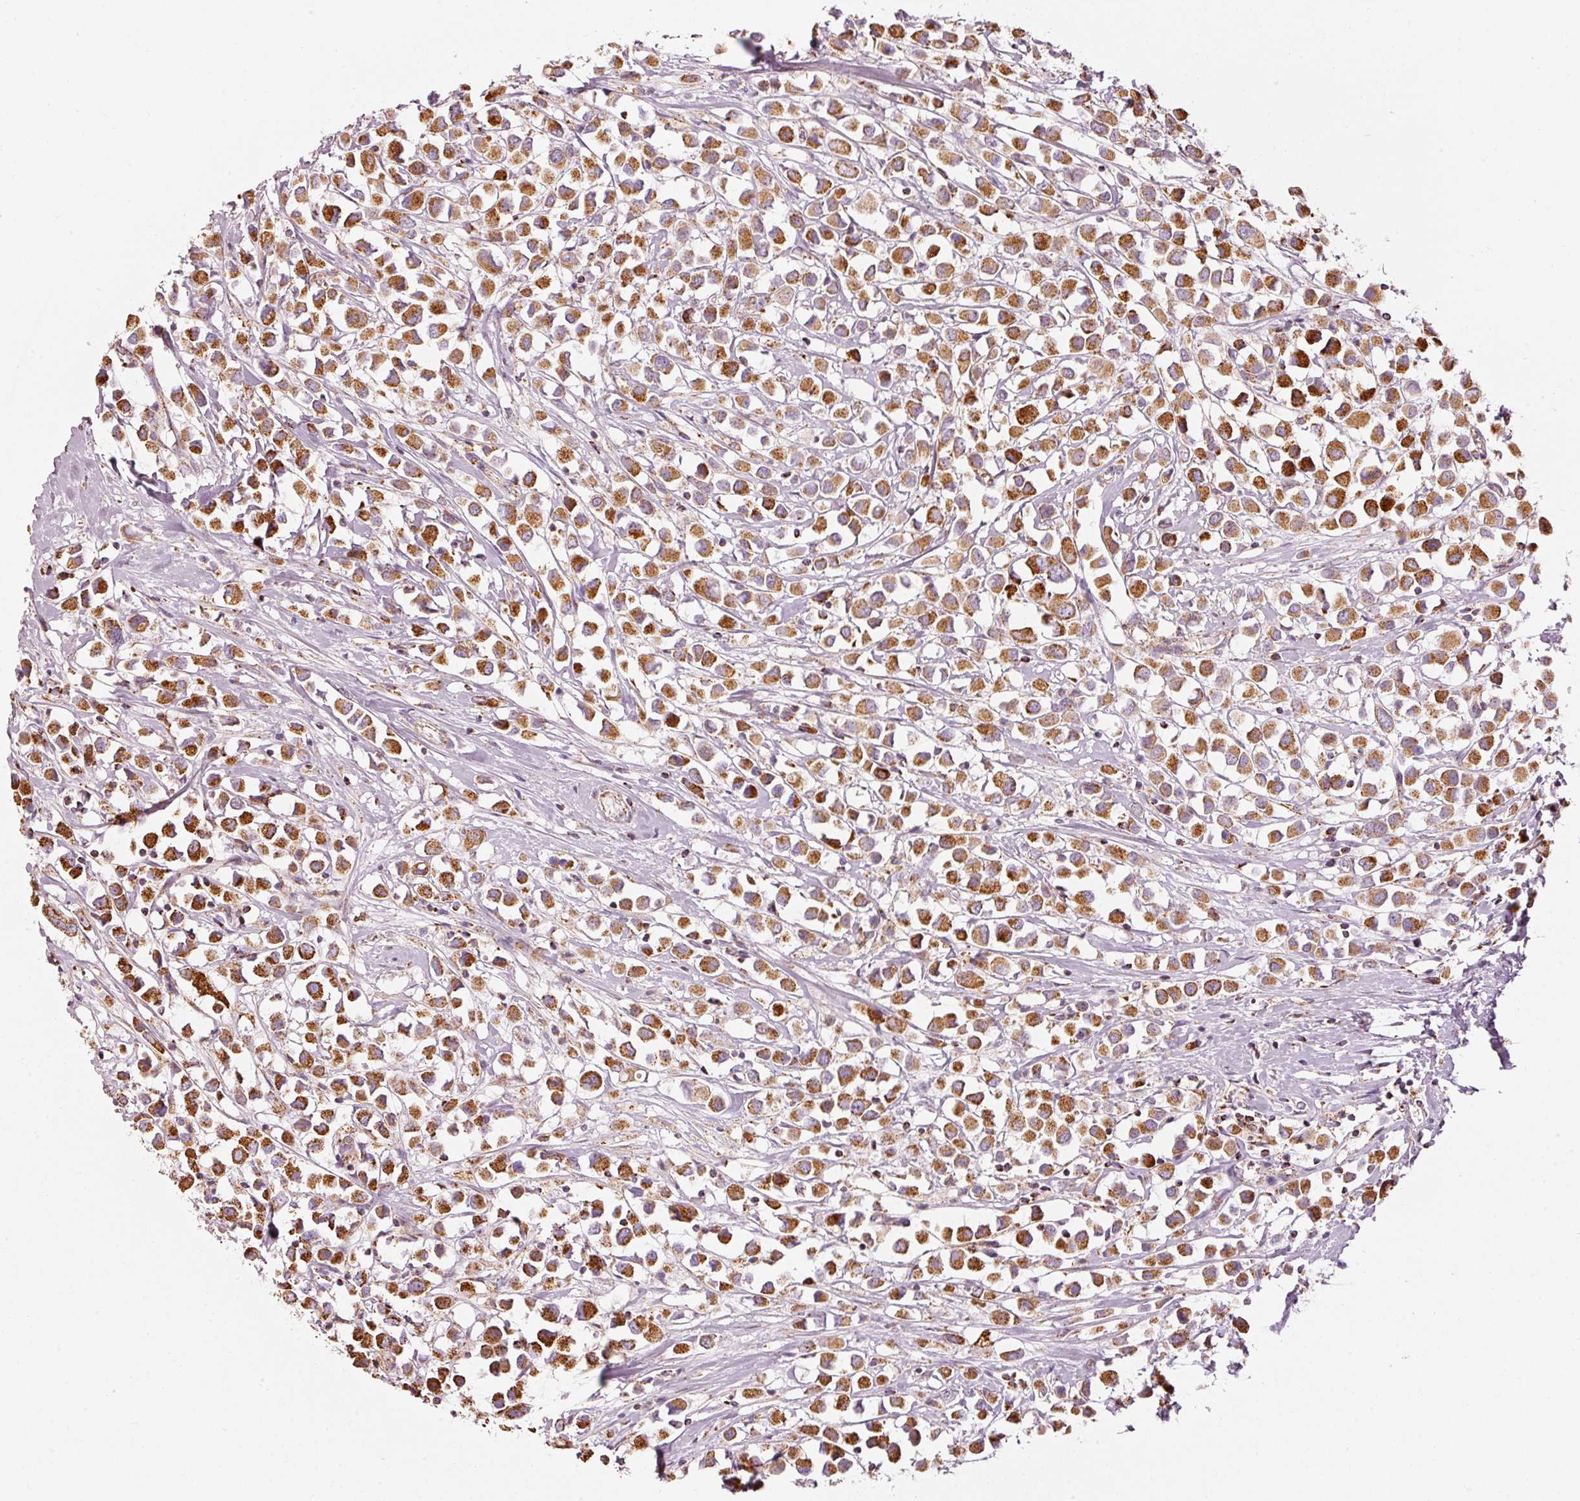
{"staining": {"intensity": "strong", "quantity": ">75%", "location": "cytoplasmic/membranous"}, "tissue": "breast cancer", "cell_type": "Tumor cells", "image_type": "cancer", "snomed": [{"axis": "morphology", "description": "Duct carcinoma"}, {"axis": "topography", "description": "Breast"}], "caption": "An image of breast cancer stained for a protein exhibits strong cytoplasmic/membranous brown staining in tumor cells.", "gene": "C17orf98", "patient": {"sex": "female", "age": 61}}